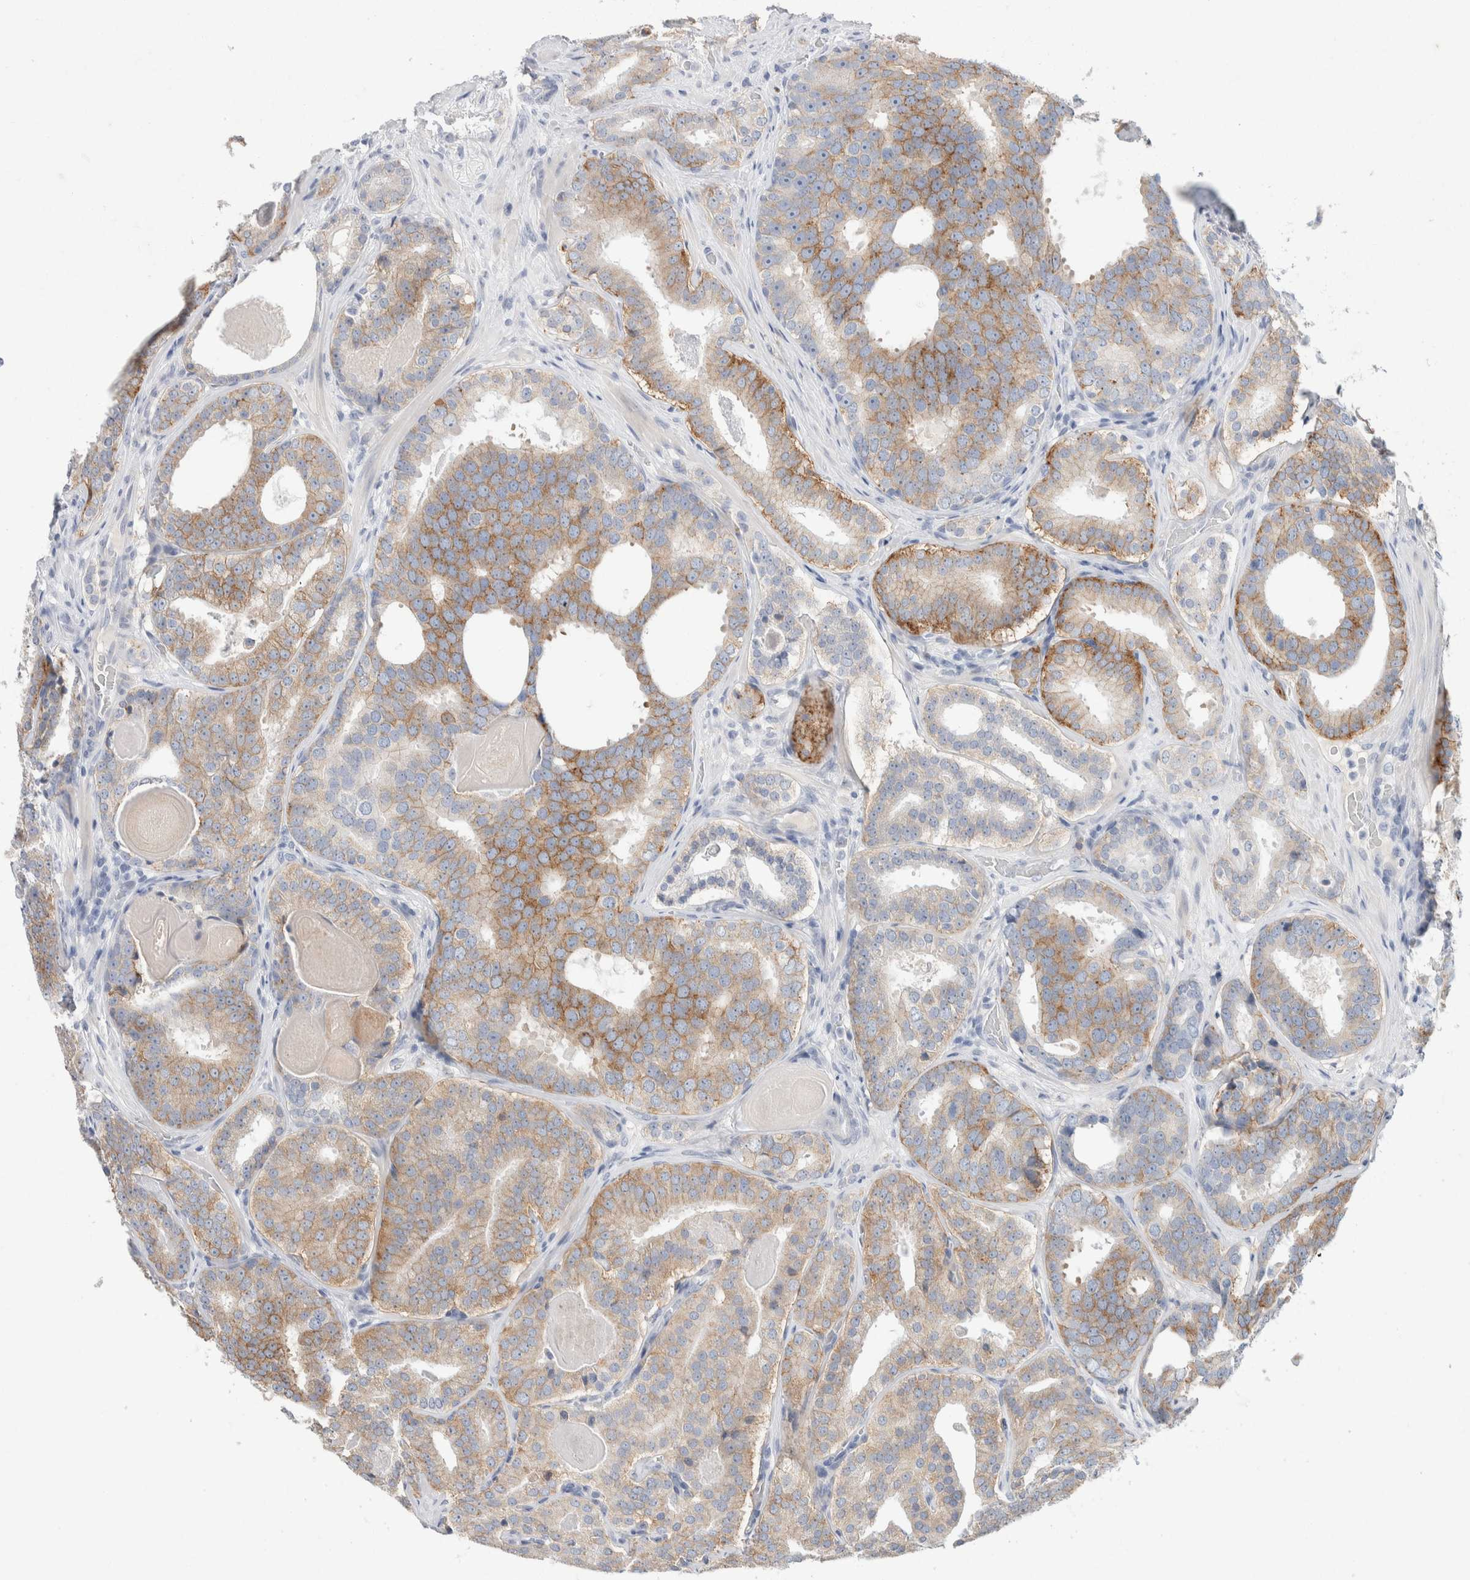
{"staining": {"intensity": "strong", "quantity": "<25%", "location": "cytoplasmic/membranous"}, "tissue": "prostate cancer", "cell_type": "Tumor cells", "image_type": "cancer", "snomed": [{"axis": "morphology", "description": "Adenocarcinoma, High grade"}, {"axis": "topography", "description": "Prostate"}], "caption": "Tumor cells show medium levels of strong cytoplasmic/membranous staining in about <25% of cells in prostate cancer.", "gene": "CMTM4", "patient": {"sex": "male", "age": 60}}